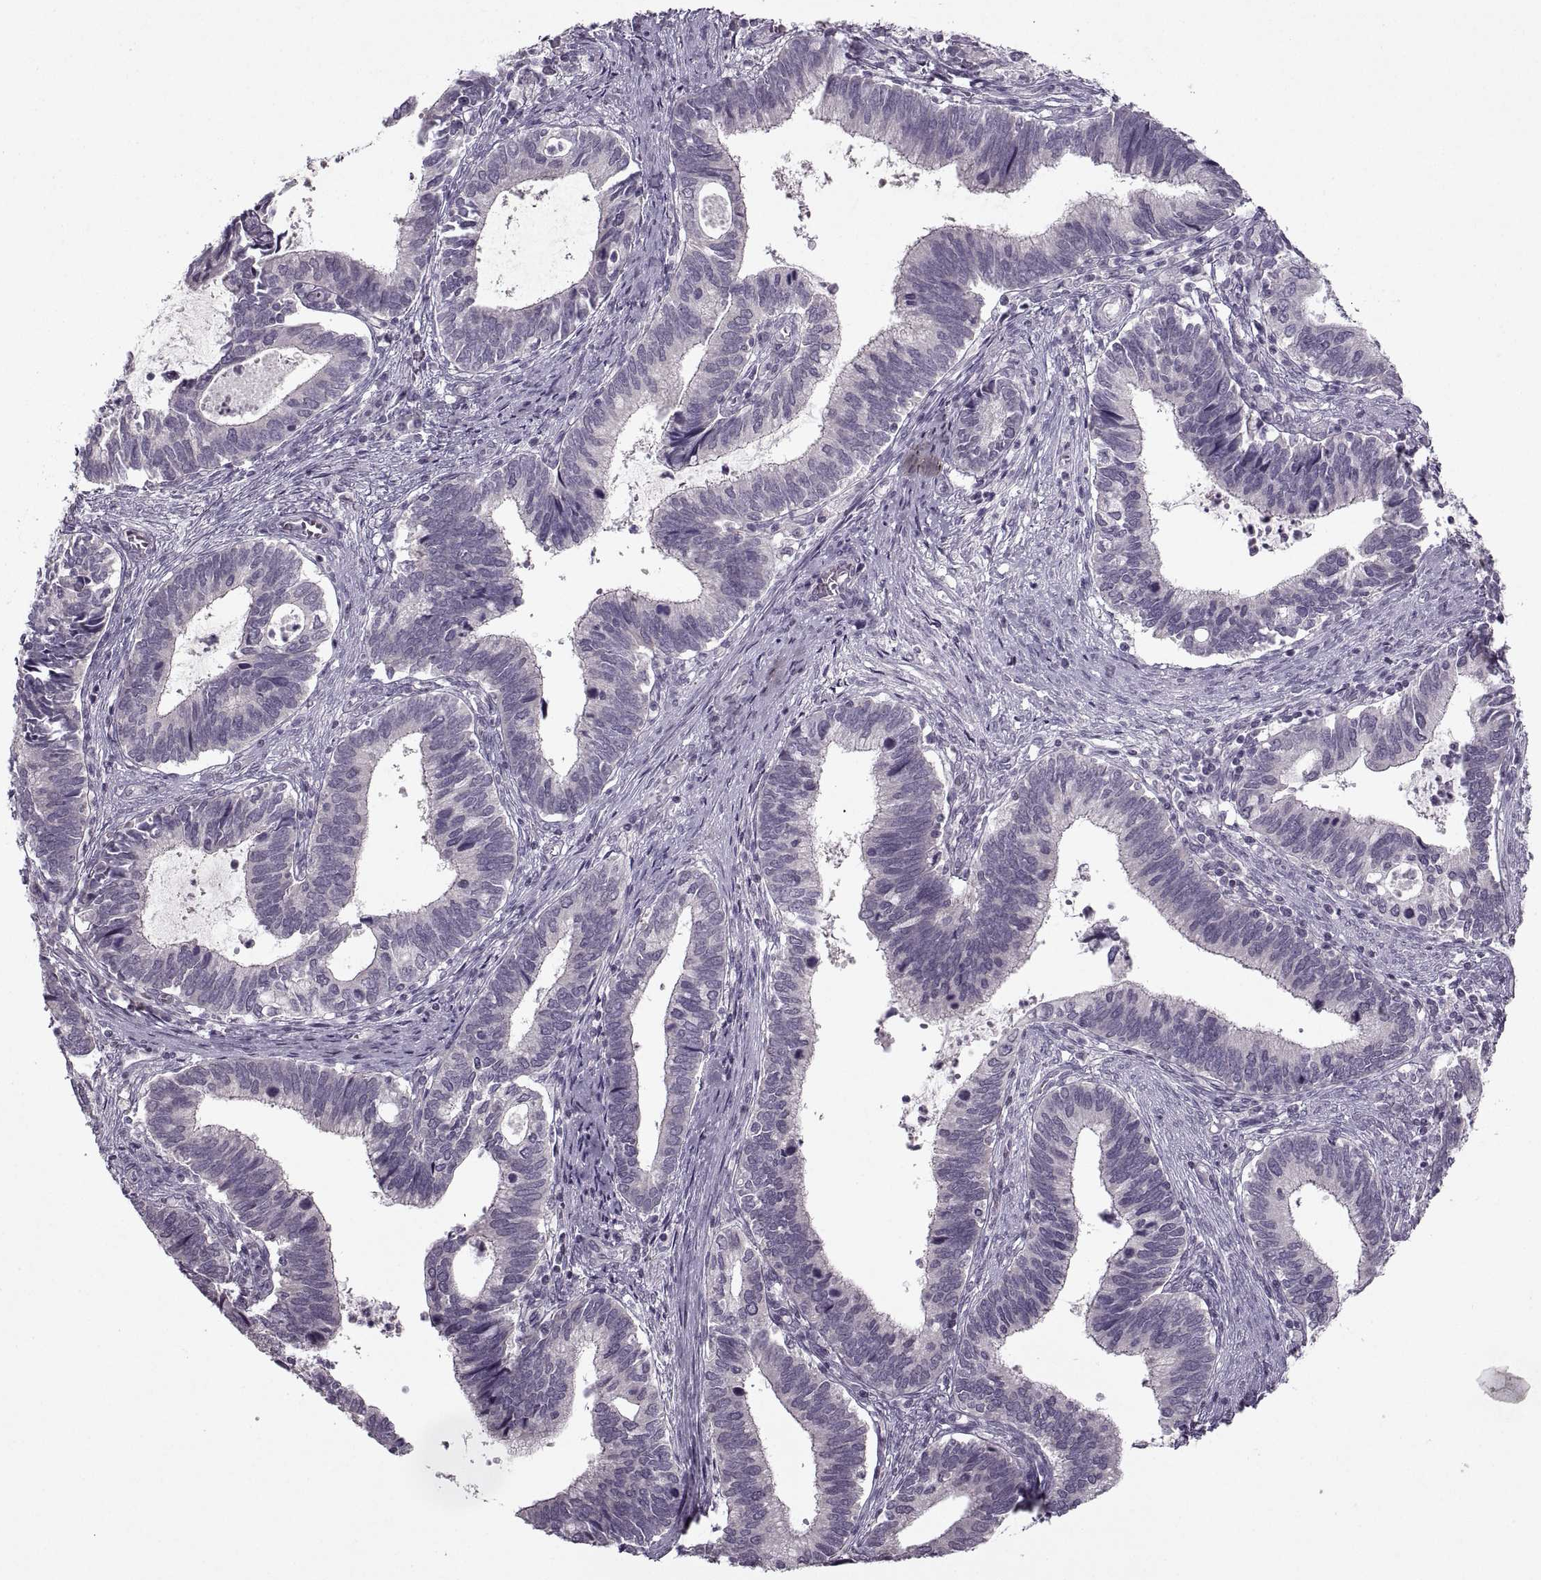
{"staining": {"intensity": "negative", "quantity": "none", "location": "none"}, "tissue": "cervical cancer", "cell_type": "Tumor cells", "image_type": "cancer", "snomed": [{"axis": "morphology", "description": "Adenocarcinoma, NOS"}, {"axis": "topography", "description": "Cervix"}], "caption": "This is a histopathology image of immunohistochemistry staining of cervical cancer (adenocarcinoma), which shows no staining in tumor cells. (IHC, brightfield microscopy, high magnification).", "gene": "MGAT4D", "patient": {"sex": "female", "age": 42}}